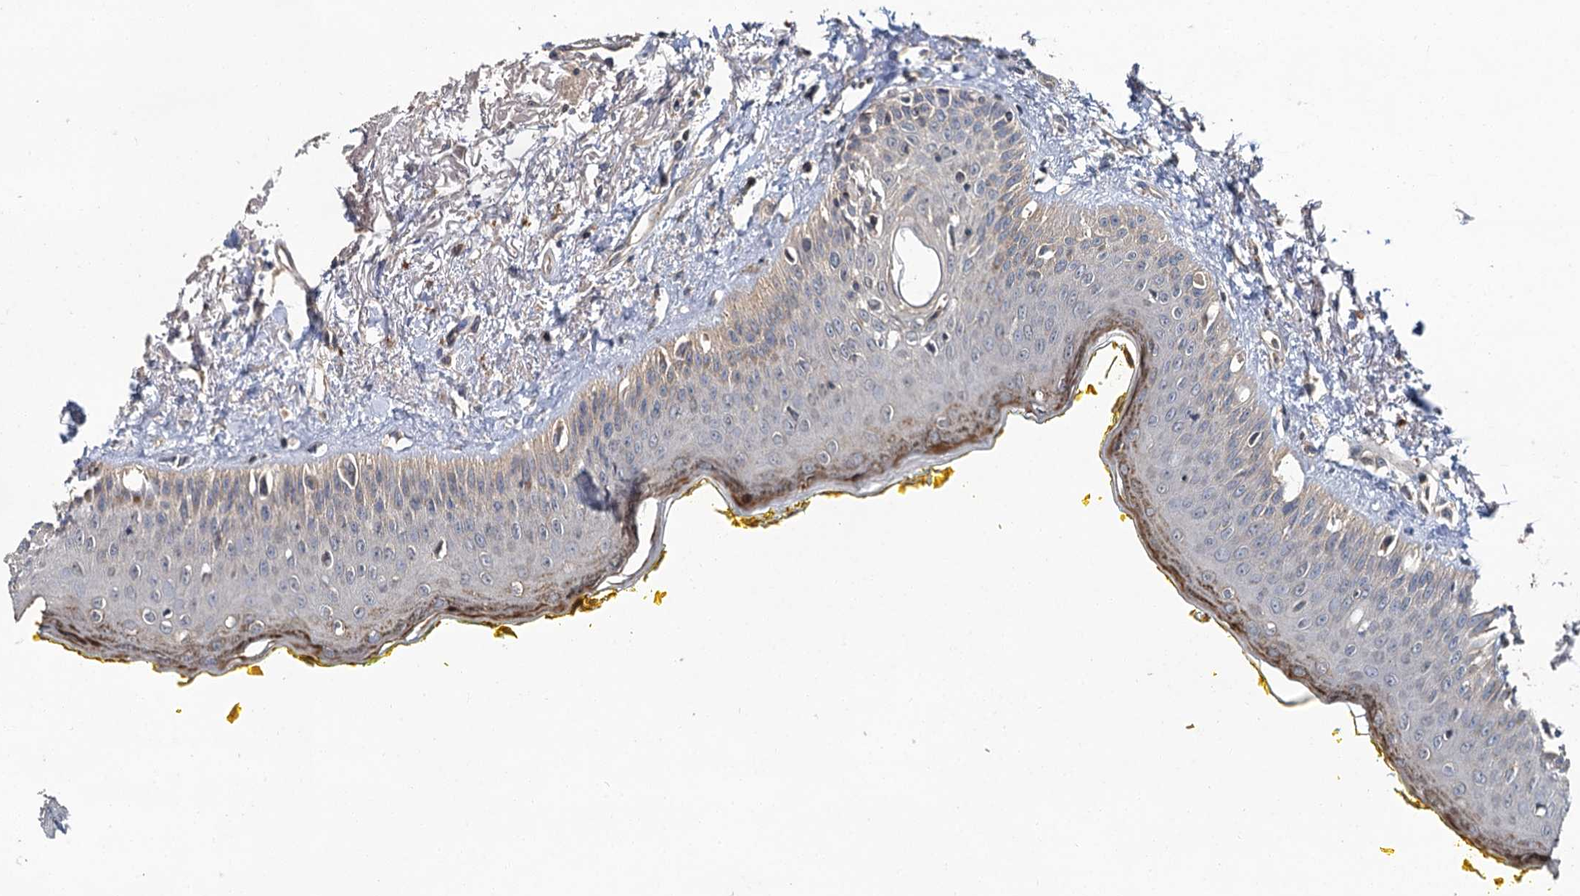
{"staining": {"intensity": "weak", "quantity": "25%-75%", "location": "cytoplasmic/membranous"}, "tissue": "oral mucosa", "cell_type": "Squamous epithelial cells", "image_type": "normal", "snomed": [{"axis": "morphology", "description": "Normal tissue, NOS"}, {"axis": "topography", "description": "Oral tissue"}], "caption": "Weak cytoplasmic/membranous protein positivity is present in approximately 25%-75% of squamous epithelial cells in oral mucosa. (DAB IHC, brown staining for protein, blue staining for nuclei).", "gene": "ZNF324", "patient": {"sex": "female", "age": 70}}